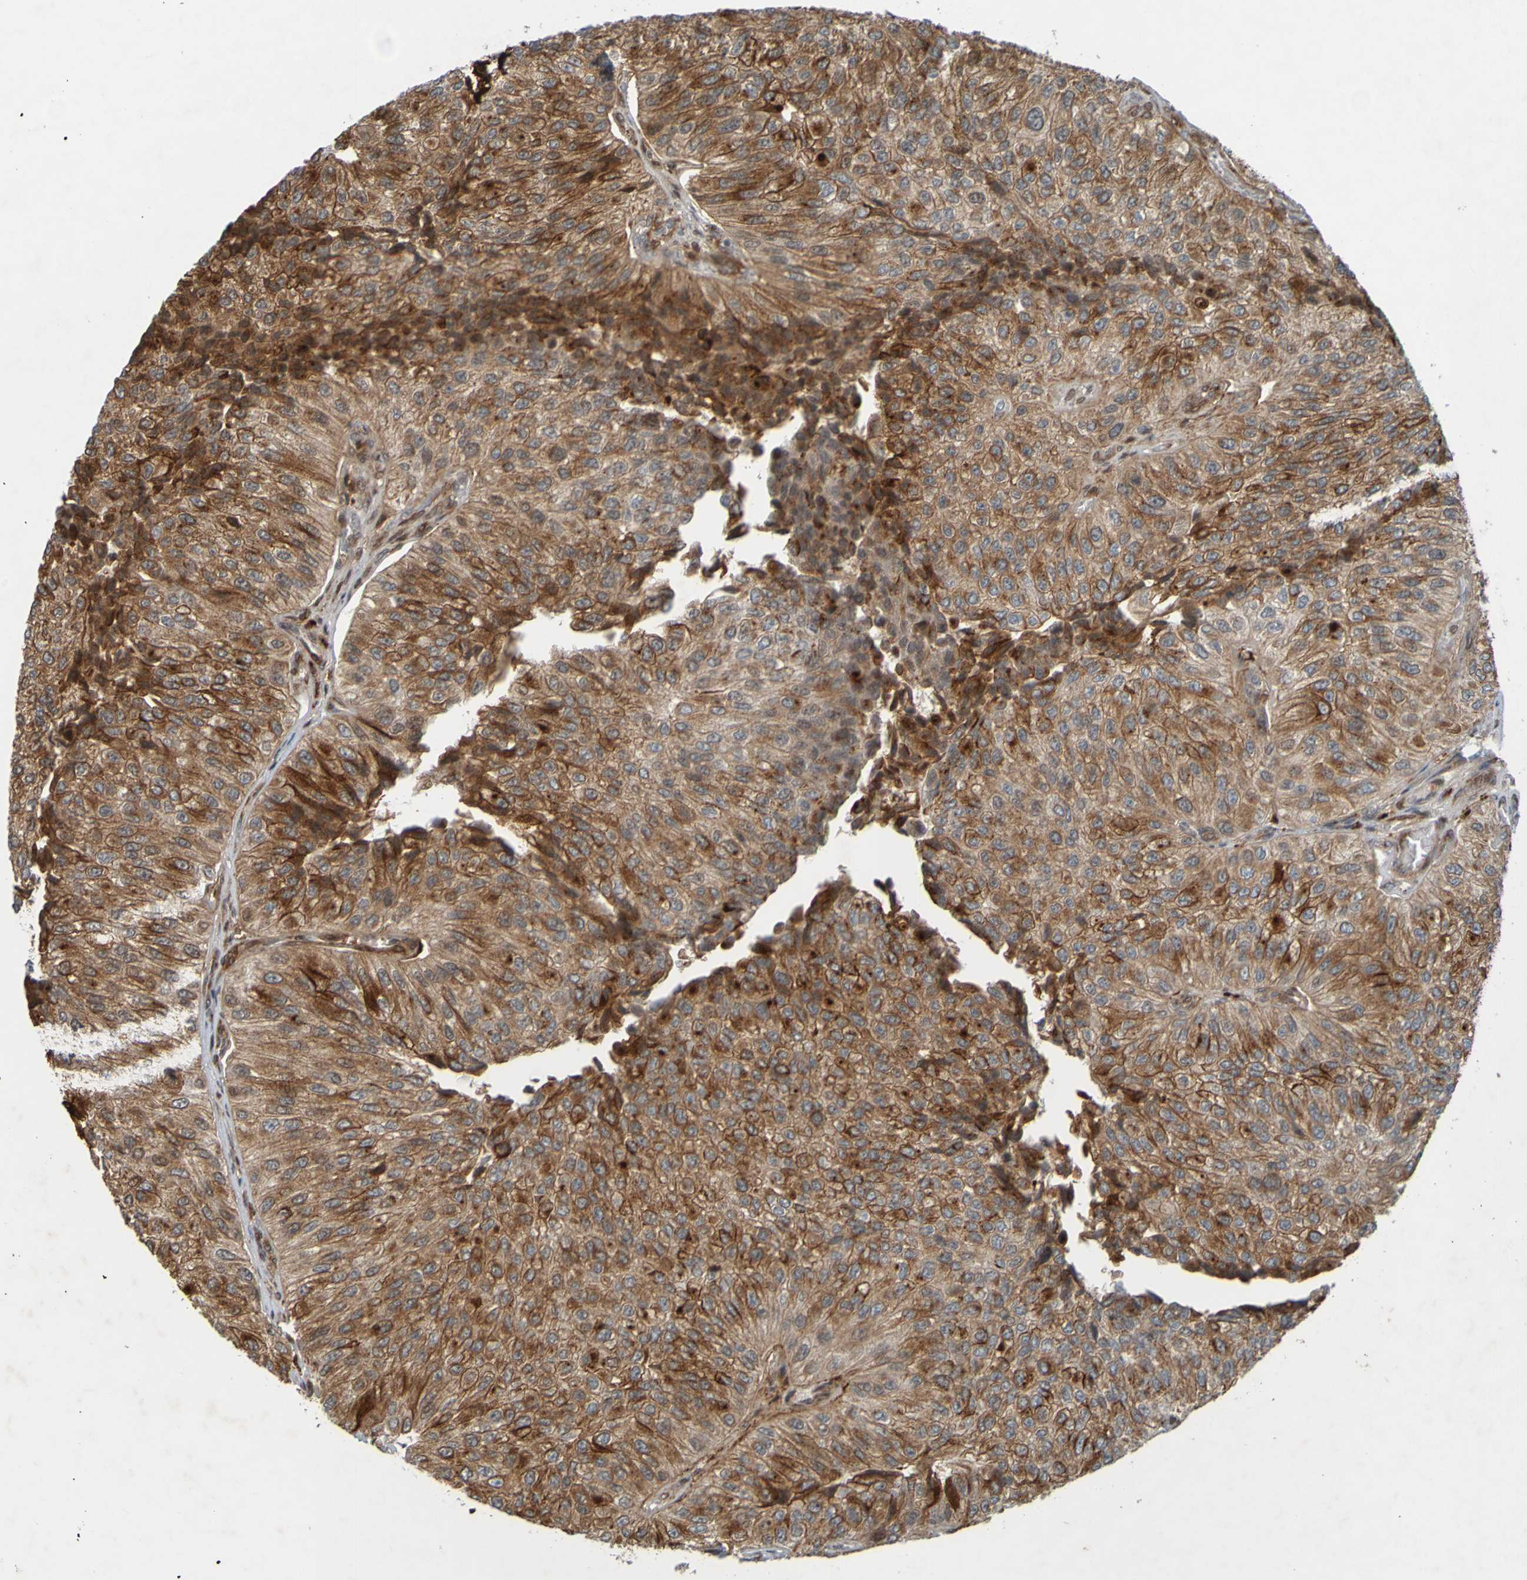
{"staining": {"intensity": "moderate", "quantity": ">75%", "location": "cytoplasmic/membranous"}, "tissue": "urothelial cancer", "cell_type": "Tumor cells", "image_type": "cancer", "snomed": [{"axis": "morphology", "description": "Urothelial carcinoma, High grade"}, {"axis": "topography", "description": "Kidney"}, {"axis": "topography", "description": "Urinary bladder"}], "caption": "Approximately >75% of tumor cells in human high-grade urothelial carcinoma demonstrate moderate cytoplasmic/membranous protein staining as visualized by brown immunohistochemical staining.", "gene": "GUCY1A1", "patient": {"sex": "male", "age": 77}}